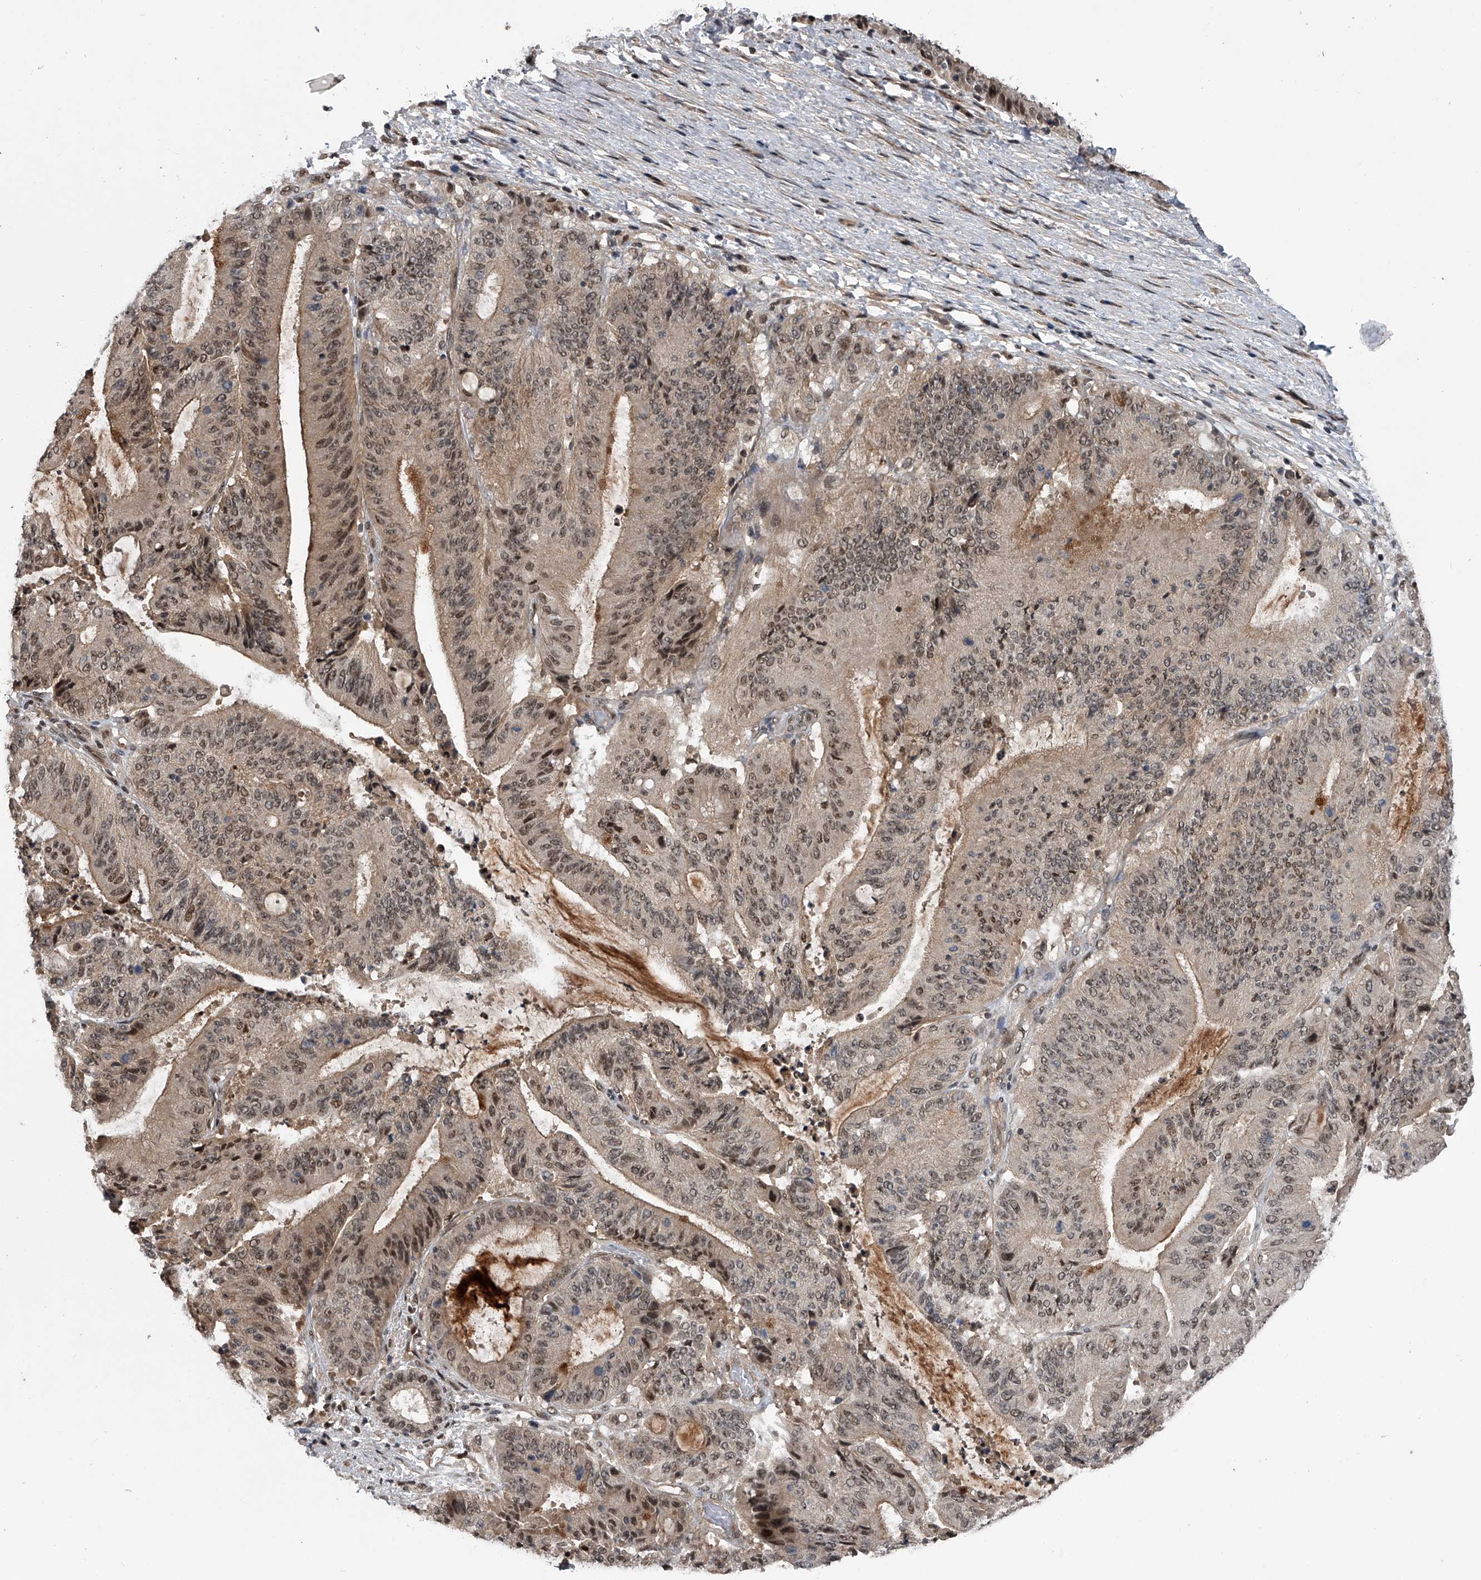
{"staining": {"intensity": "weak", "quantity": ">75%", "location": "cytoplasmic/membranous,nuclear"}, "tissue": "liver cancer", "cell_type": "Tumor cells", "image_type": "cancer", "snomed": [{"axis": "morphology", "description": "Normal tissue, NOS"}, {"axis": "morphology", "description": "Cholangiocarcinoma"}, {"axis": "topography", "description": "Liver"}, {"axis": "topography", "description": "Peripheral nerve tissue"}], "caption": "Tumor cells demonstrate low levels of weak cytoplasmic/membranous and nuclear positivity in about >75% of cells in liver cholangiocarcinoma.", "gene": "SLC12A8", "patient": {"sex": "female", "age": 73}}